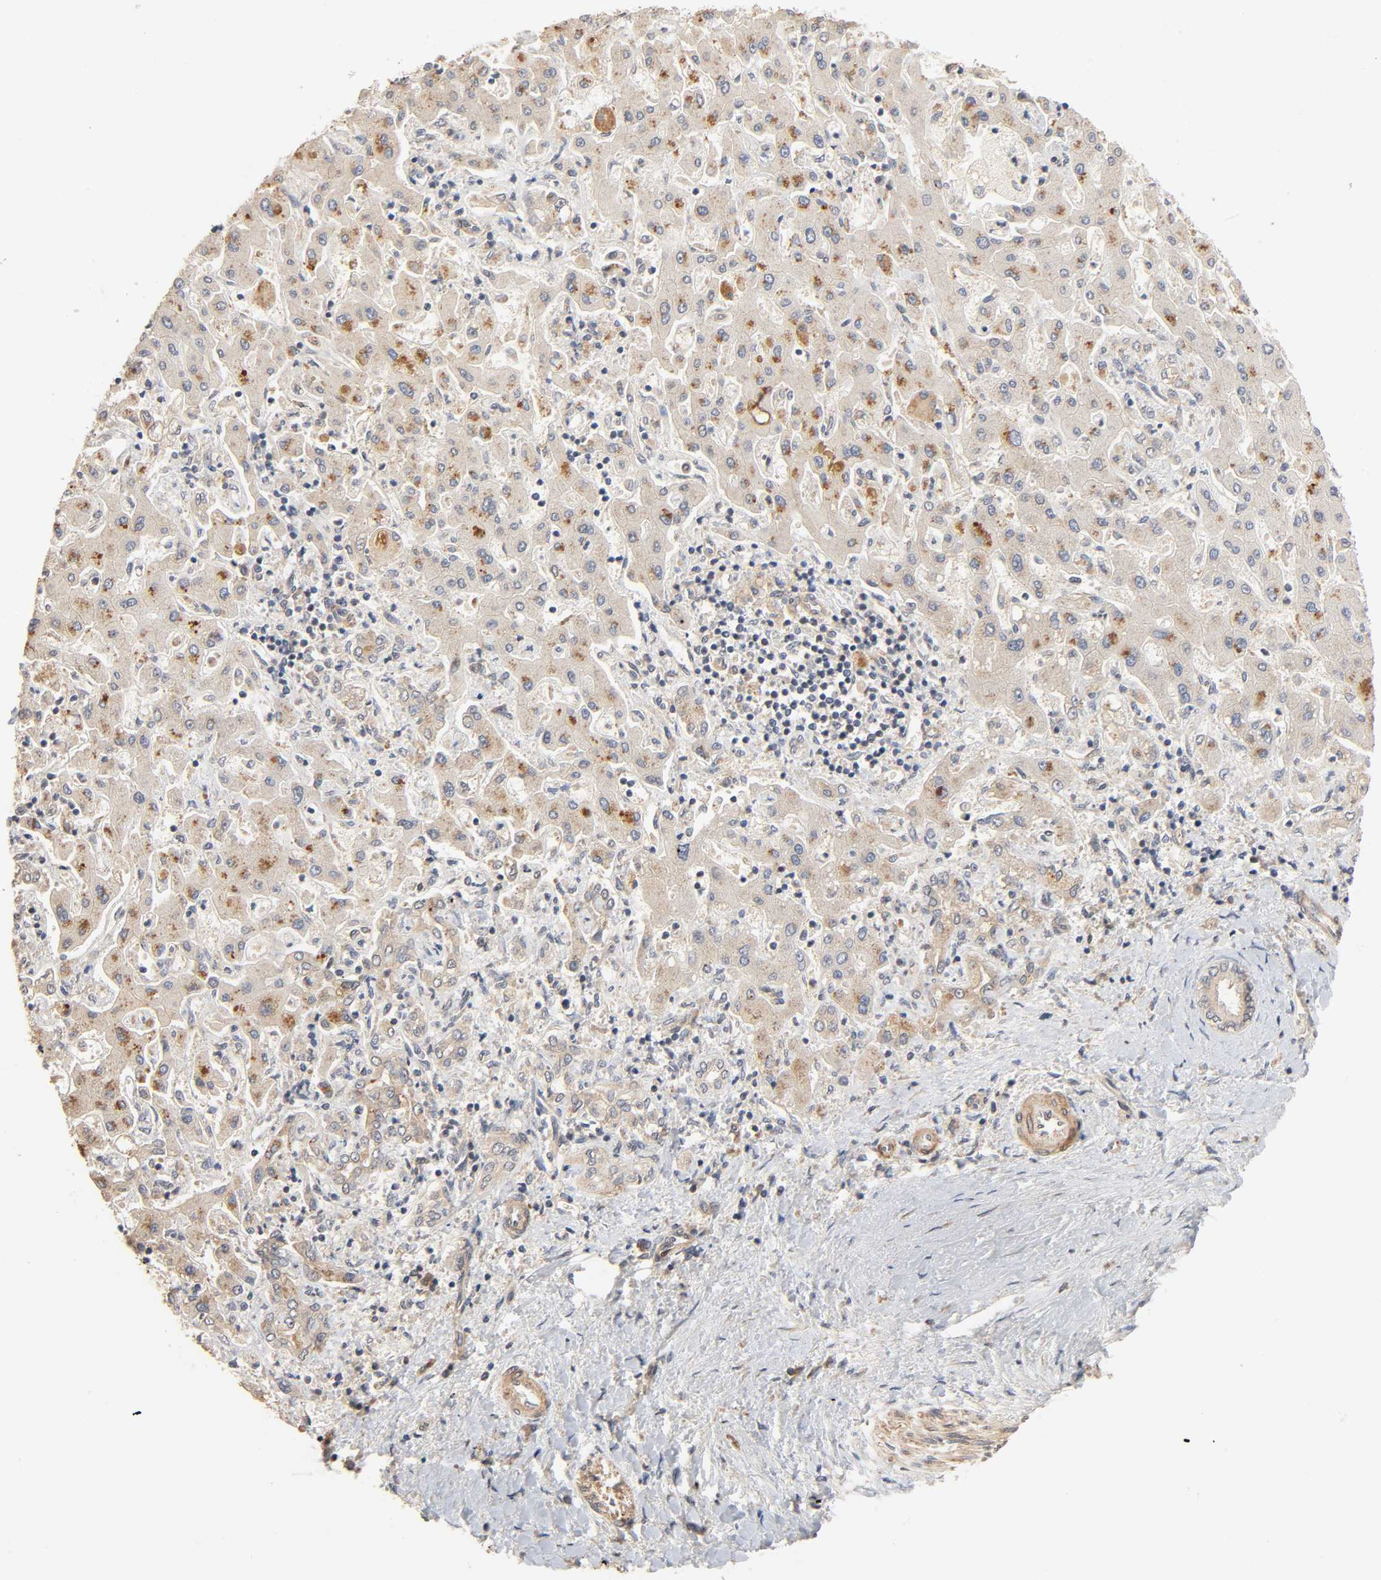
{"staining": {"intensity": "moderate", "quantity": ">75%", "location": "cytoplasmic/membranous"}, "tissue": "liver cancer", "cell_type": "Tumor cells", "image_type": "cancer", "snomed": [{"axis": "morphology", "description": "Cholangiocarcinoma"}, {"axis": "topography", "description": "Liver"}], "caption": "A medium amount of moderate cytoplasmic/membranous positivity is seen in about >75% of tumor cells in liver cancer (cholangiocarcinoma) tissue.", "gene": "NEMF", "patient": {"sex": "male", "age": 50}}